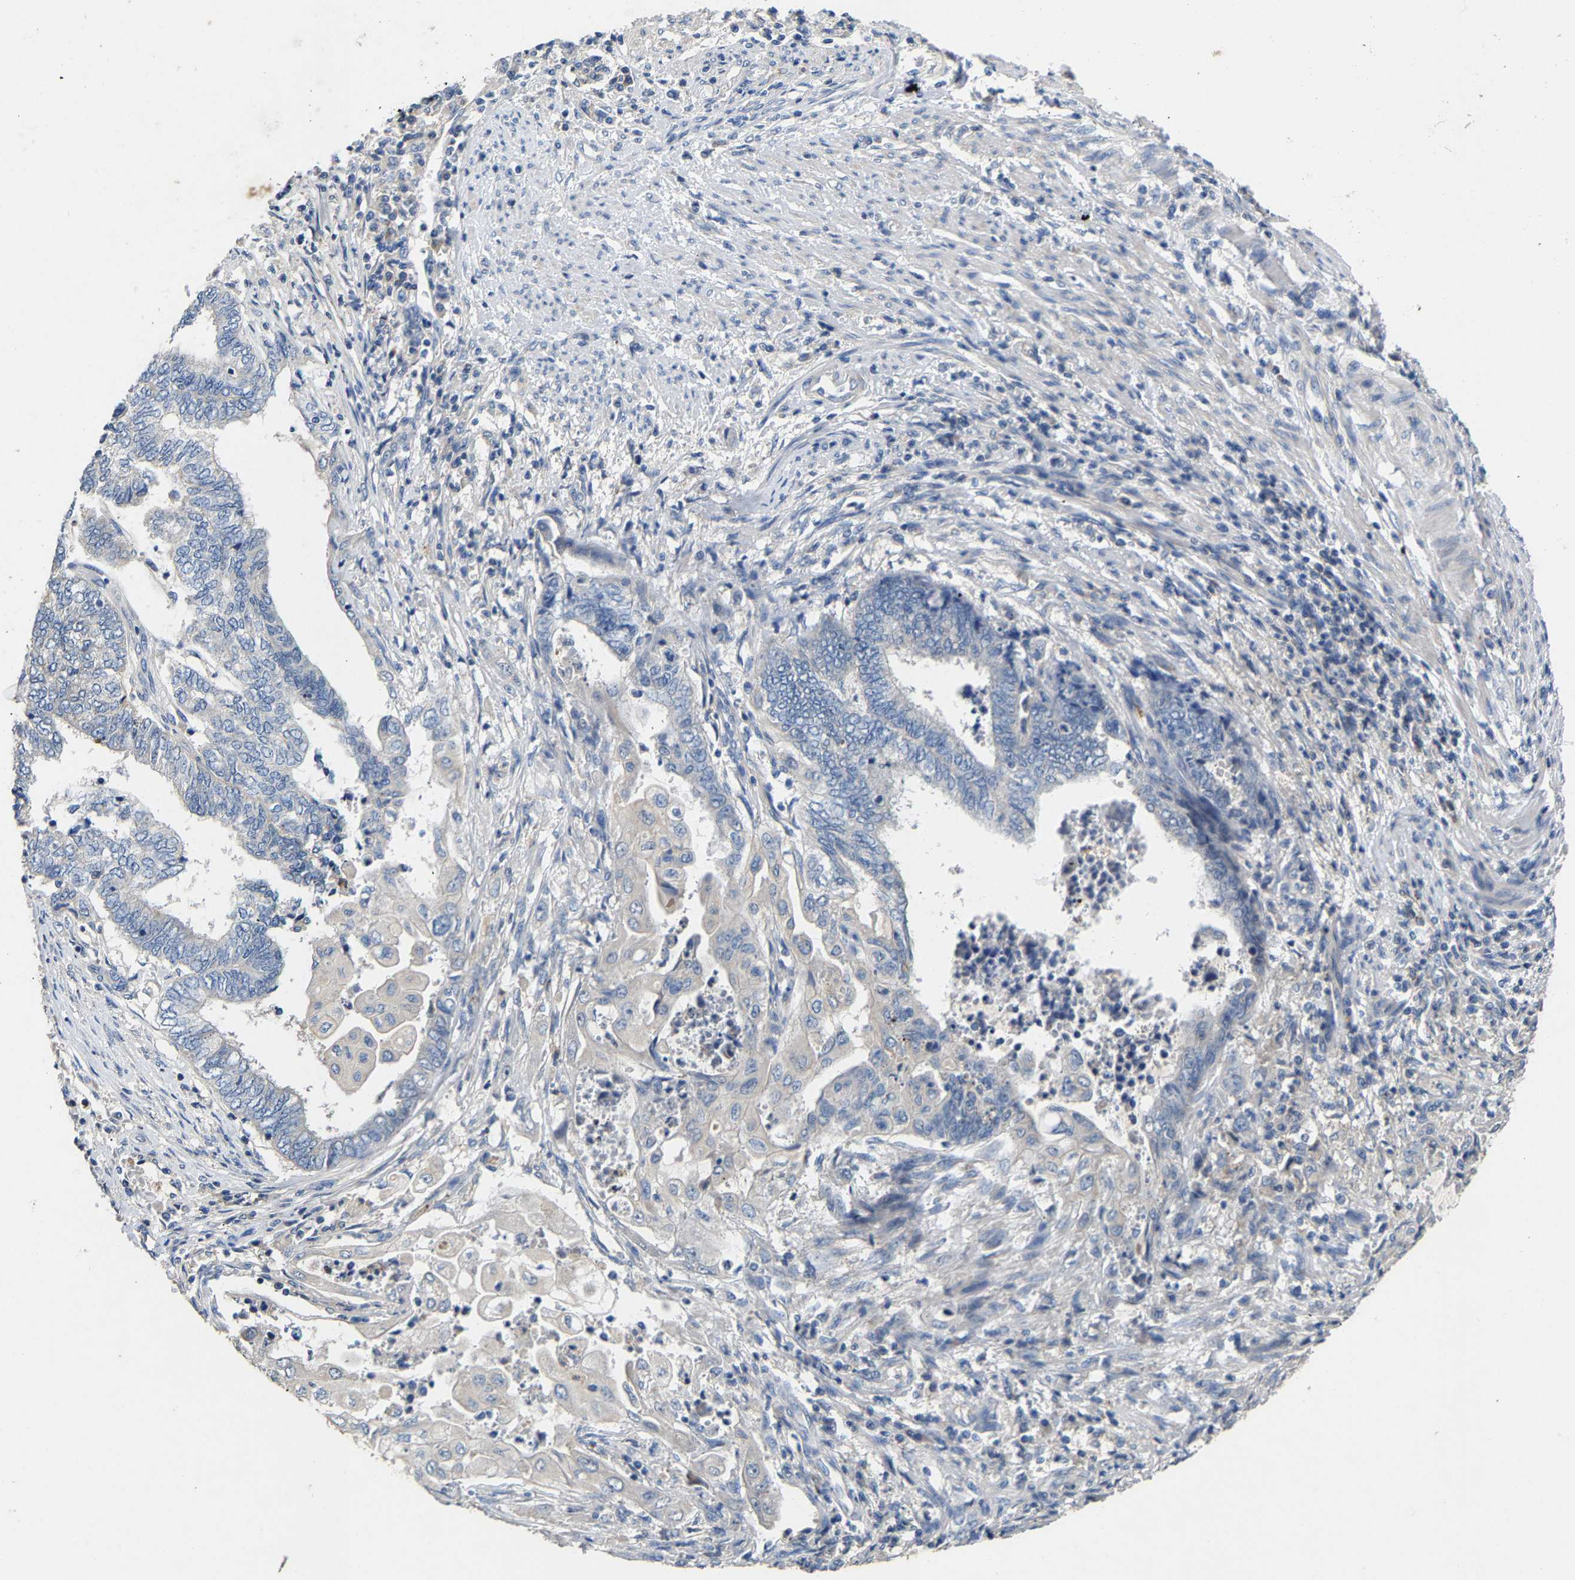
{"staining": {"intensity": "negative", "quantity": "none", "location": "none"}, "tissue": "endometrial cancer", "cell_type": "Tumor cells", "image_type": "cancer", "snomed": [{"axis": "morphology", "description": "Adenocarcinoma, NOS"}, {"axis": "topography", "description": "Uterus"}, {"axis": "topography", "description": "Endometrium"}], "caption": "An immunohistochemistry photomicrograph of endometrial cancer (adenocarcinoma) is shown. There is no staining in tumor cells of endometrial cancer (adenocarcinoma).", "gene": "CCDC171", "patient": {"sex": "female", "age": 70}}